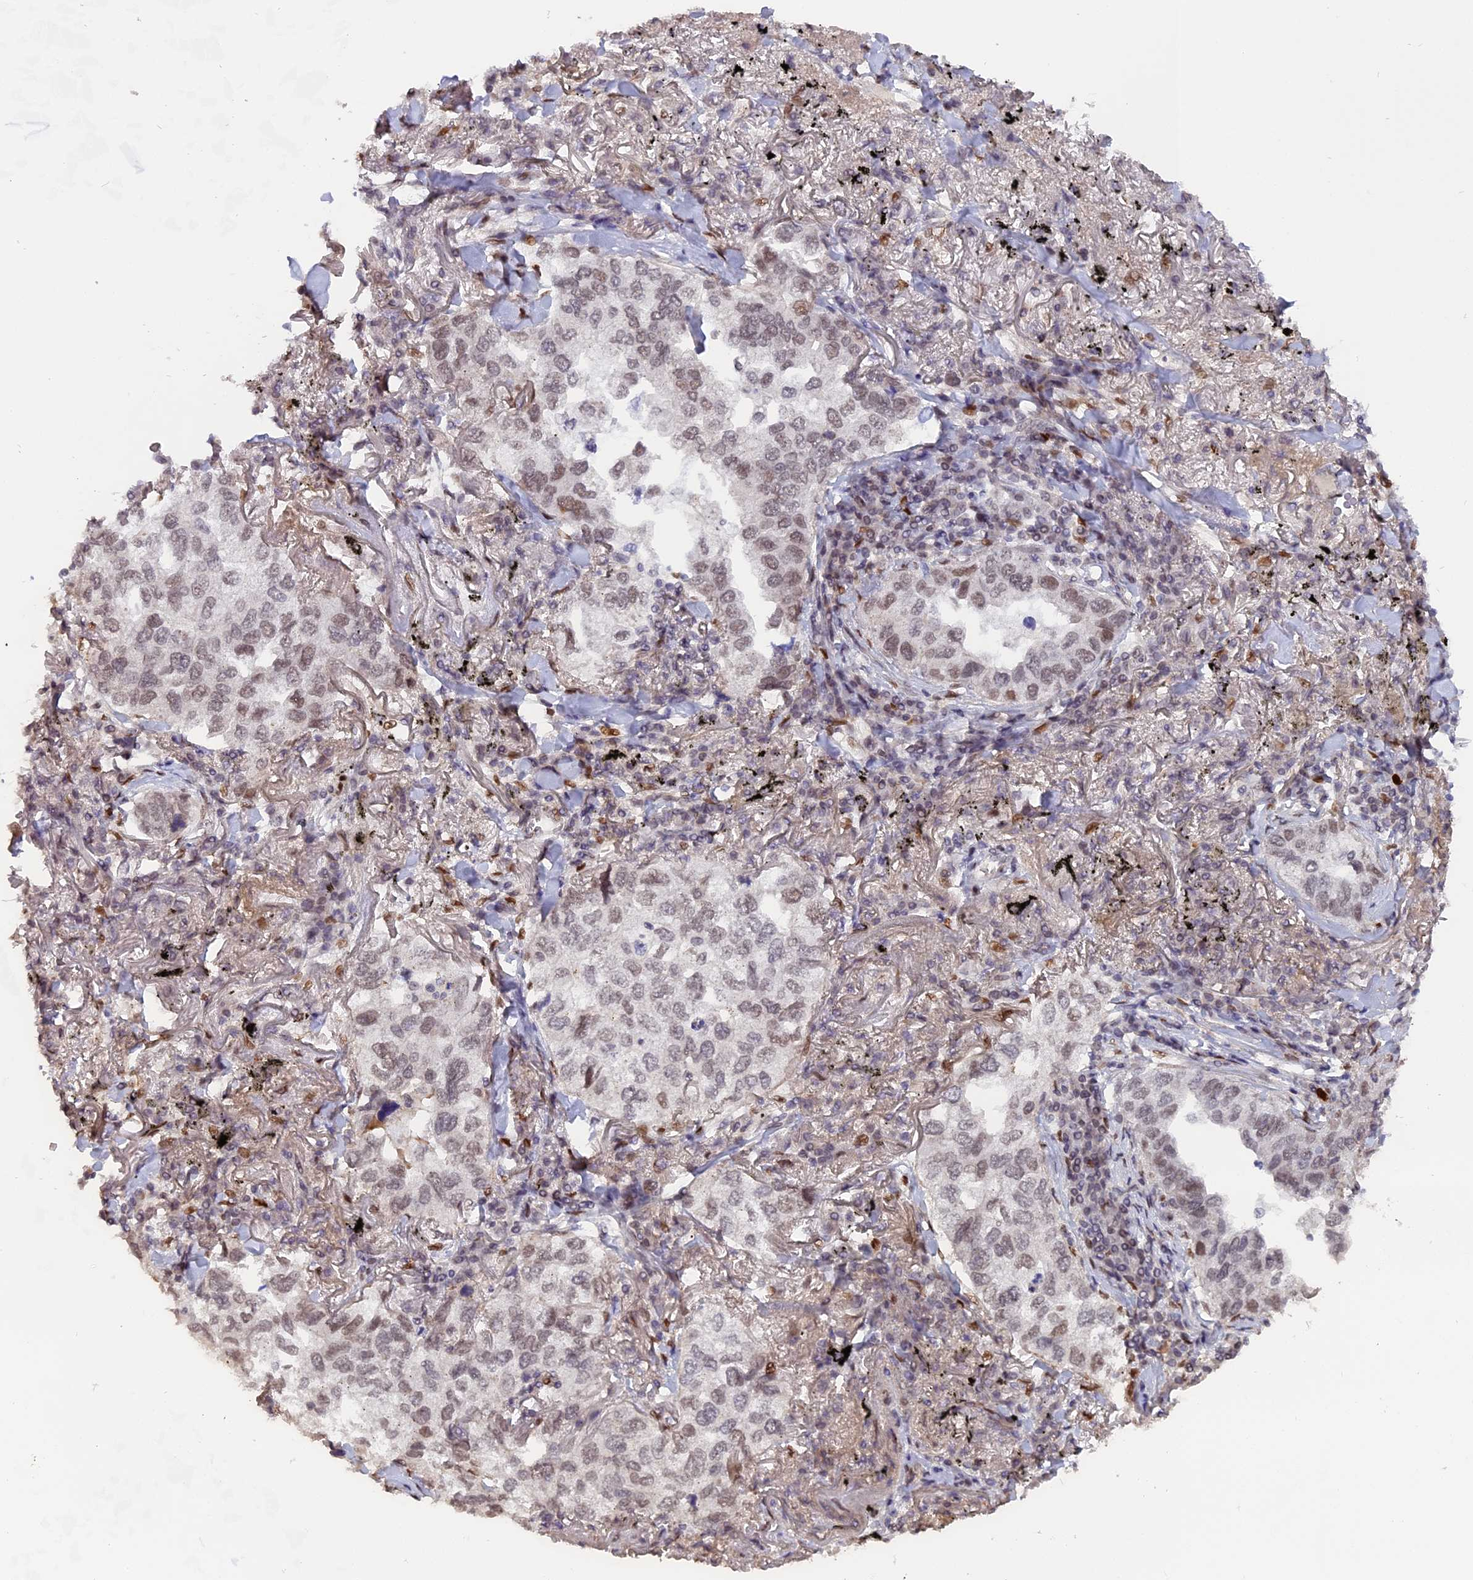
{"staining": {"intensity": "moderate", "quantity": ">75%", "location": "nuclear"}, "tissue": "lung cancer", "cell_type": "Tumor cells", "image_type": "cancer", "snomed": [{"axis": "morphology", "description": "Adenocarcinoma, NOS"}, {"axis": "topography", "description": "Lung"}], "caption": "IHC image of adenocarcinoma (lung) stained for a protein (brown), which shows medium levels of moderate nuclear positivity in about >75% of tumor cells.", "gene": "PYGO1", "patient": {"sex": "male", "age": 65}}